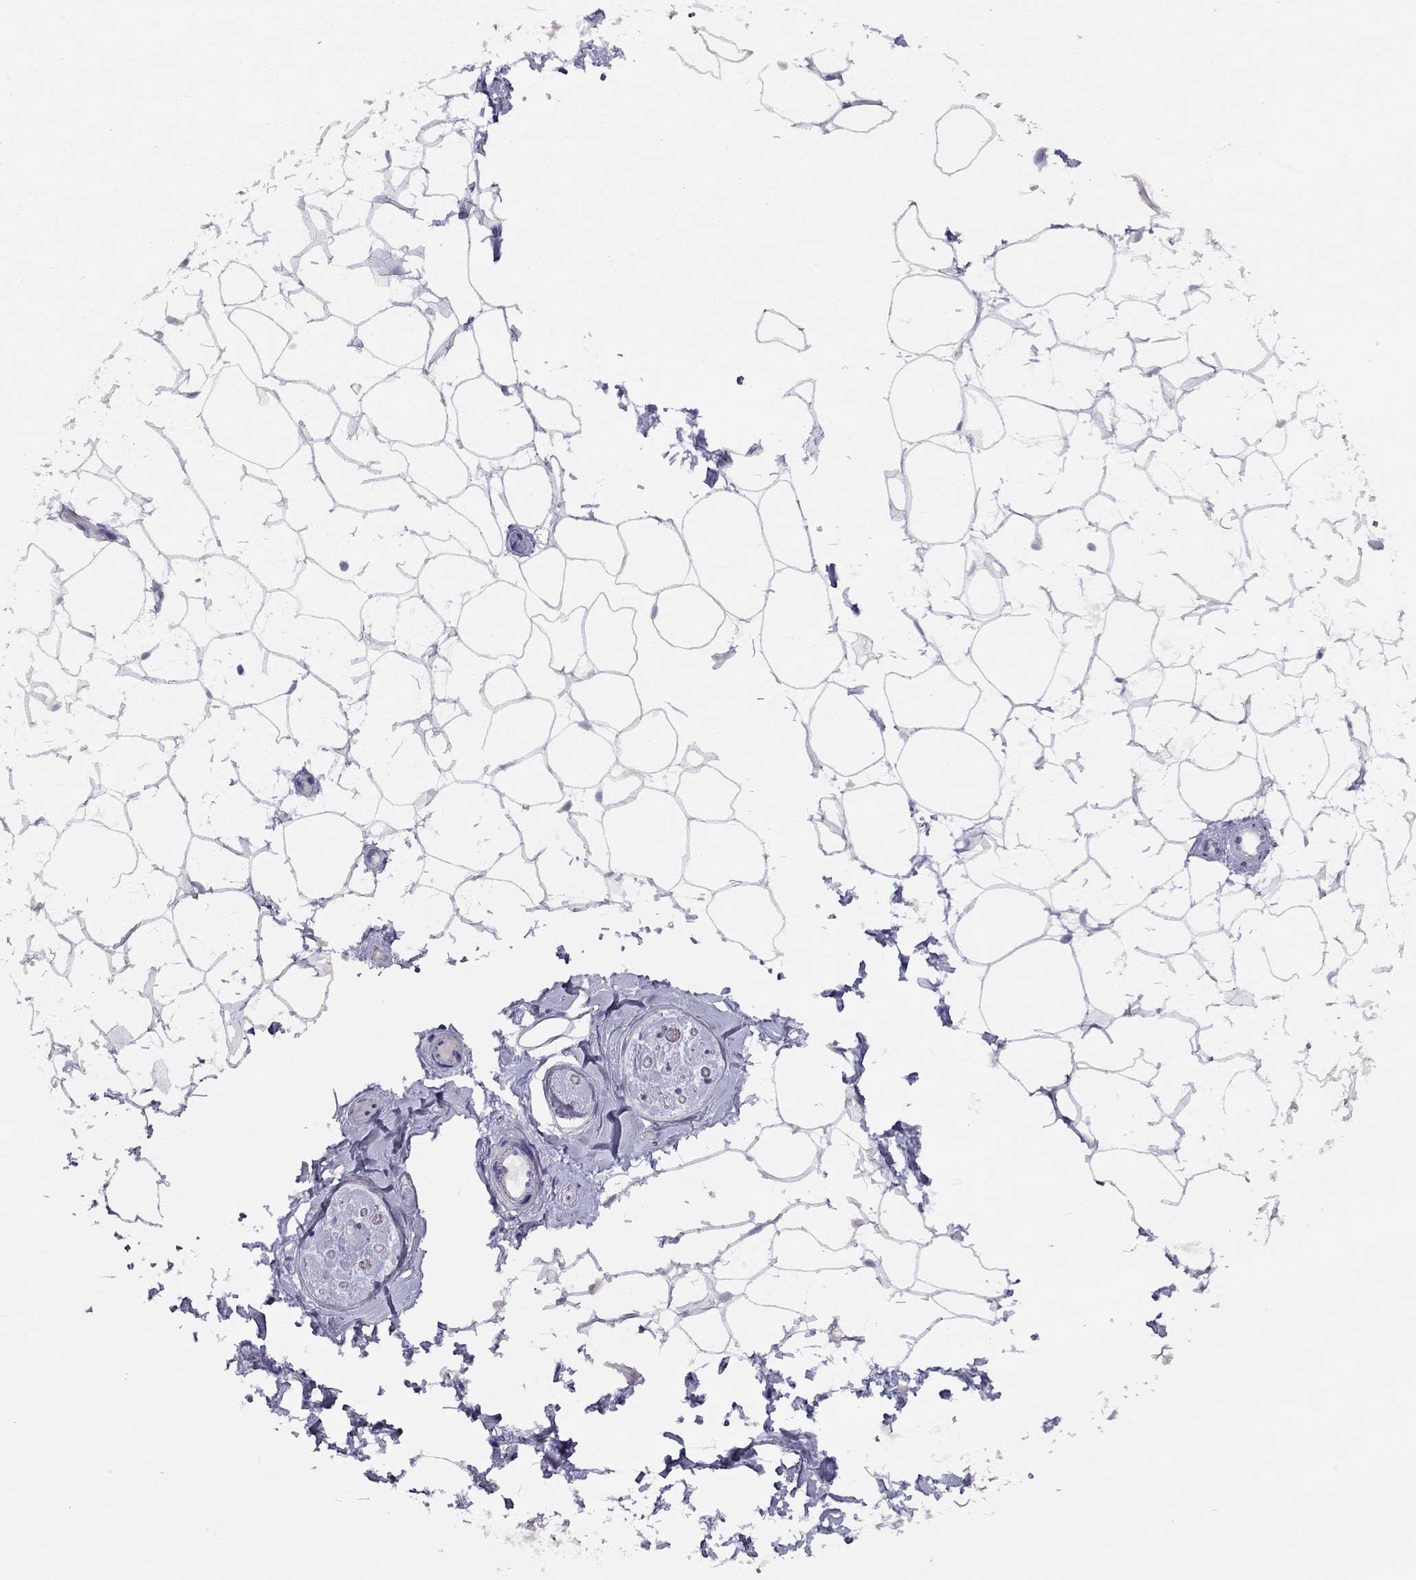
{"staining": {"intensity": "negative", "quantity": "none", "location": "none"}, "tissue": "adipose tissue", "cell_type": "Adipocytes", "image_type": "normal", "snomed": [{"axis": "morphology", "description": "Normal tissue, NOS"}, {"axis": "topography", "description": "Skin"}, {"axis": "topography", "description": "Peripheral nerve tissue"}], "caption": "Image shows no protein expression in adipocytes of benign adipose tissue.", "gene": "CITED1", "patient": {"sex": "female", "age": 56}}